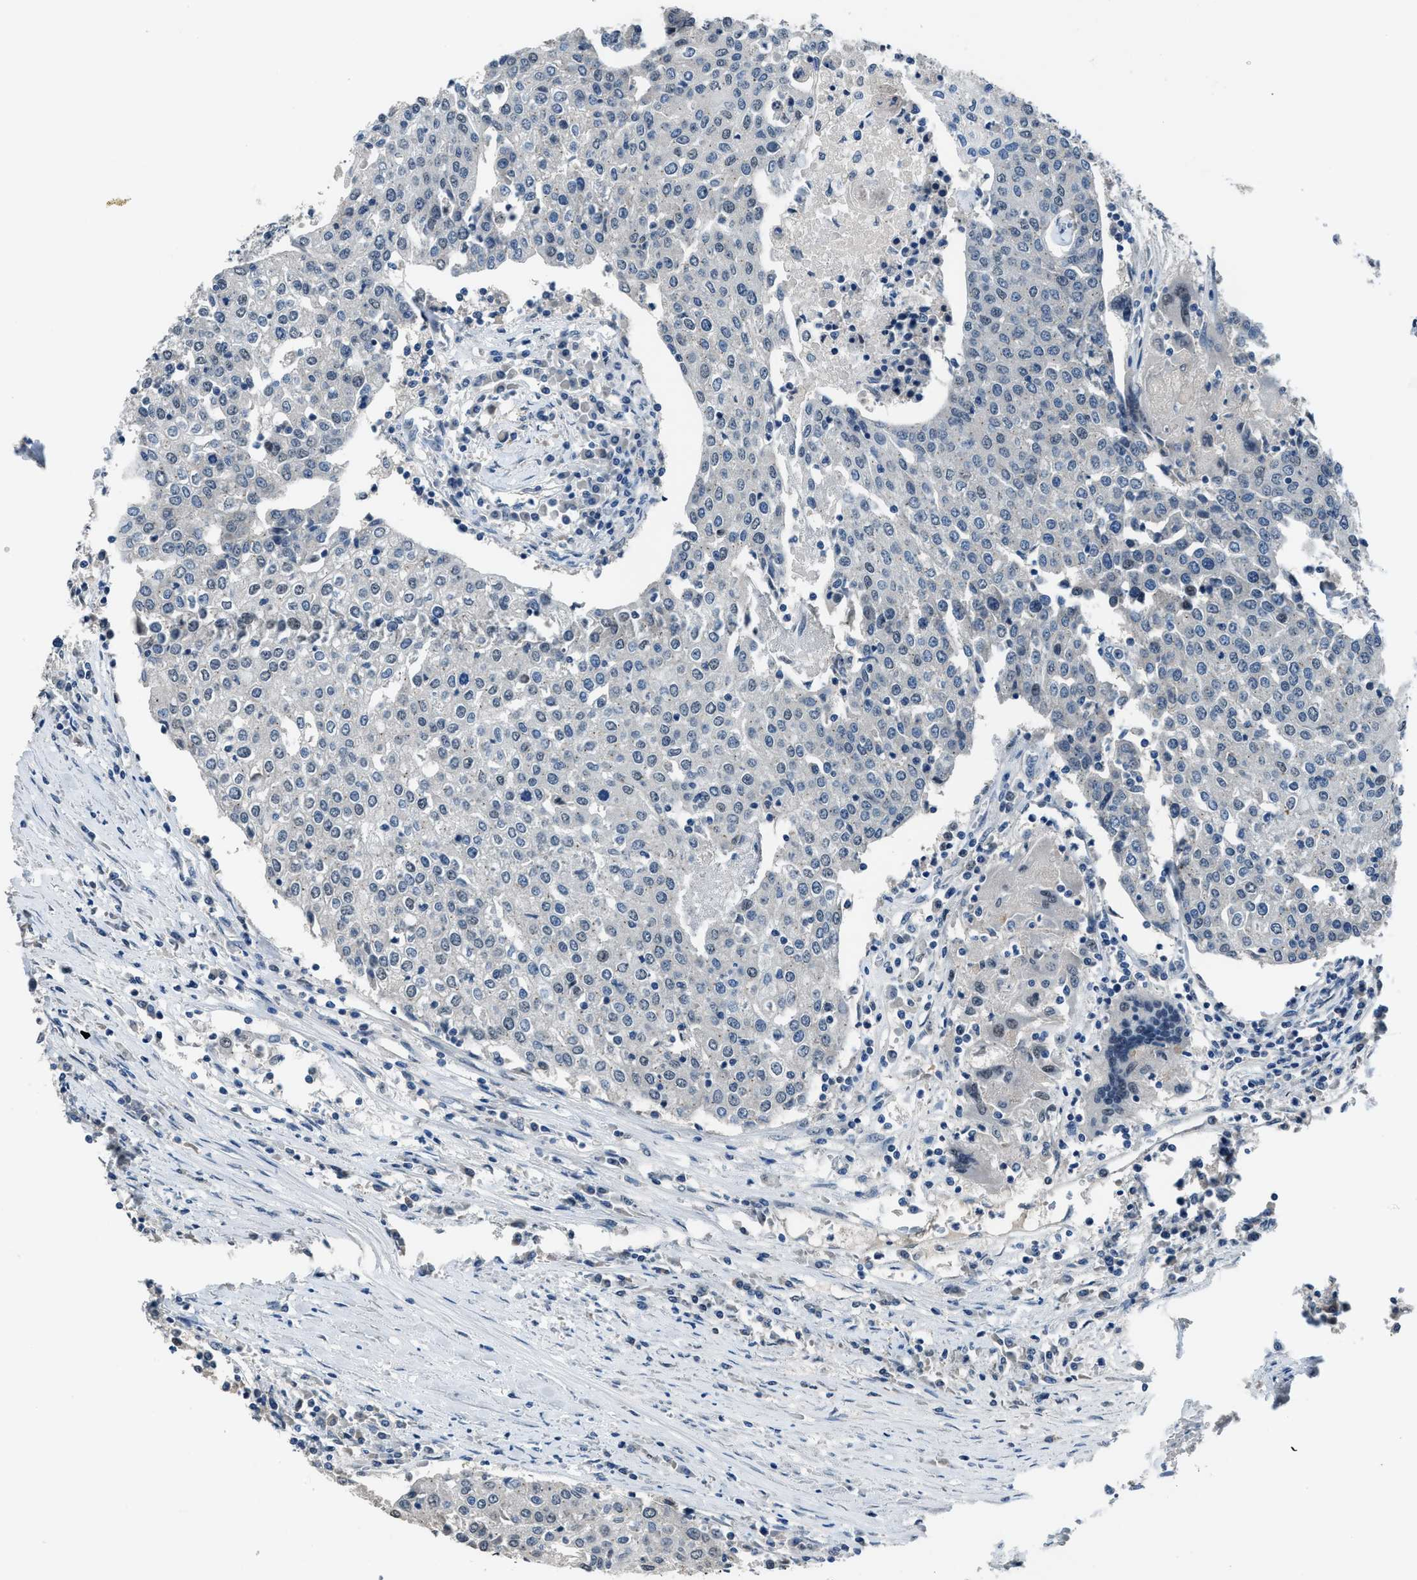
{"staining": {"intensity": "negative", "quantity": "none", "location": "none"}, "tissue": "urothelial cancer", "cell_type": "Tumor cells", "image_type": "cancer", "snomed": [{"axis": "morphology", "description": "Urothelial carcinoma, High grade"}, {"axis": "topography", "description": "Urinary bladder"}], "caption": "There is no significant positivity in tumor cells of high-grade urothelial carcinoma.", "gene": "DUSP19", "patient": {"sex": "female", "age": 85}}